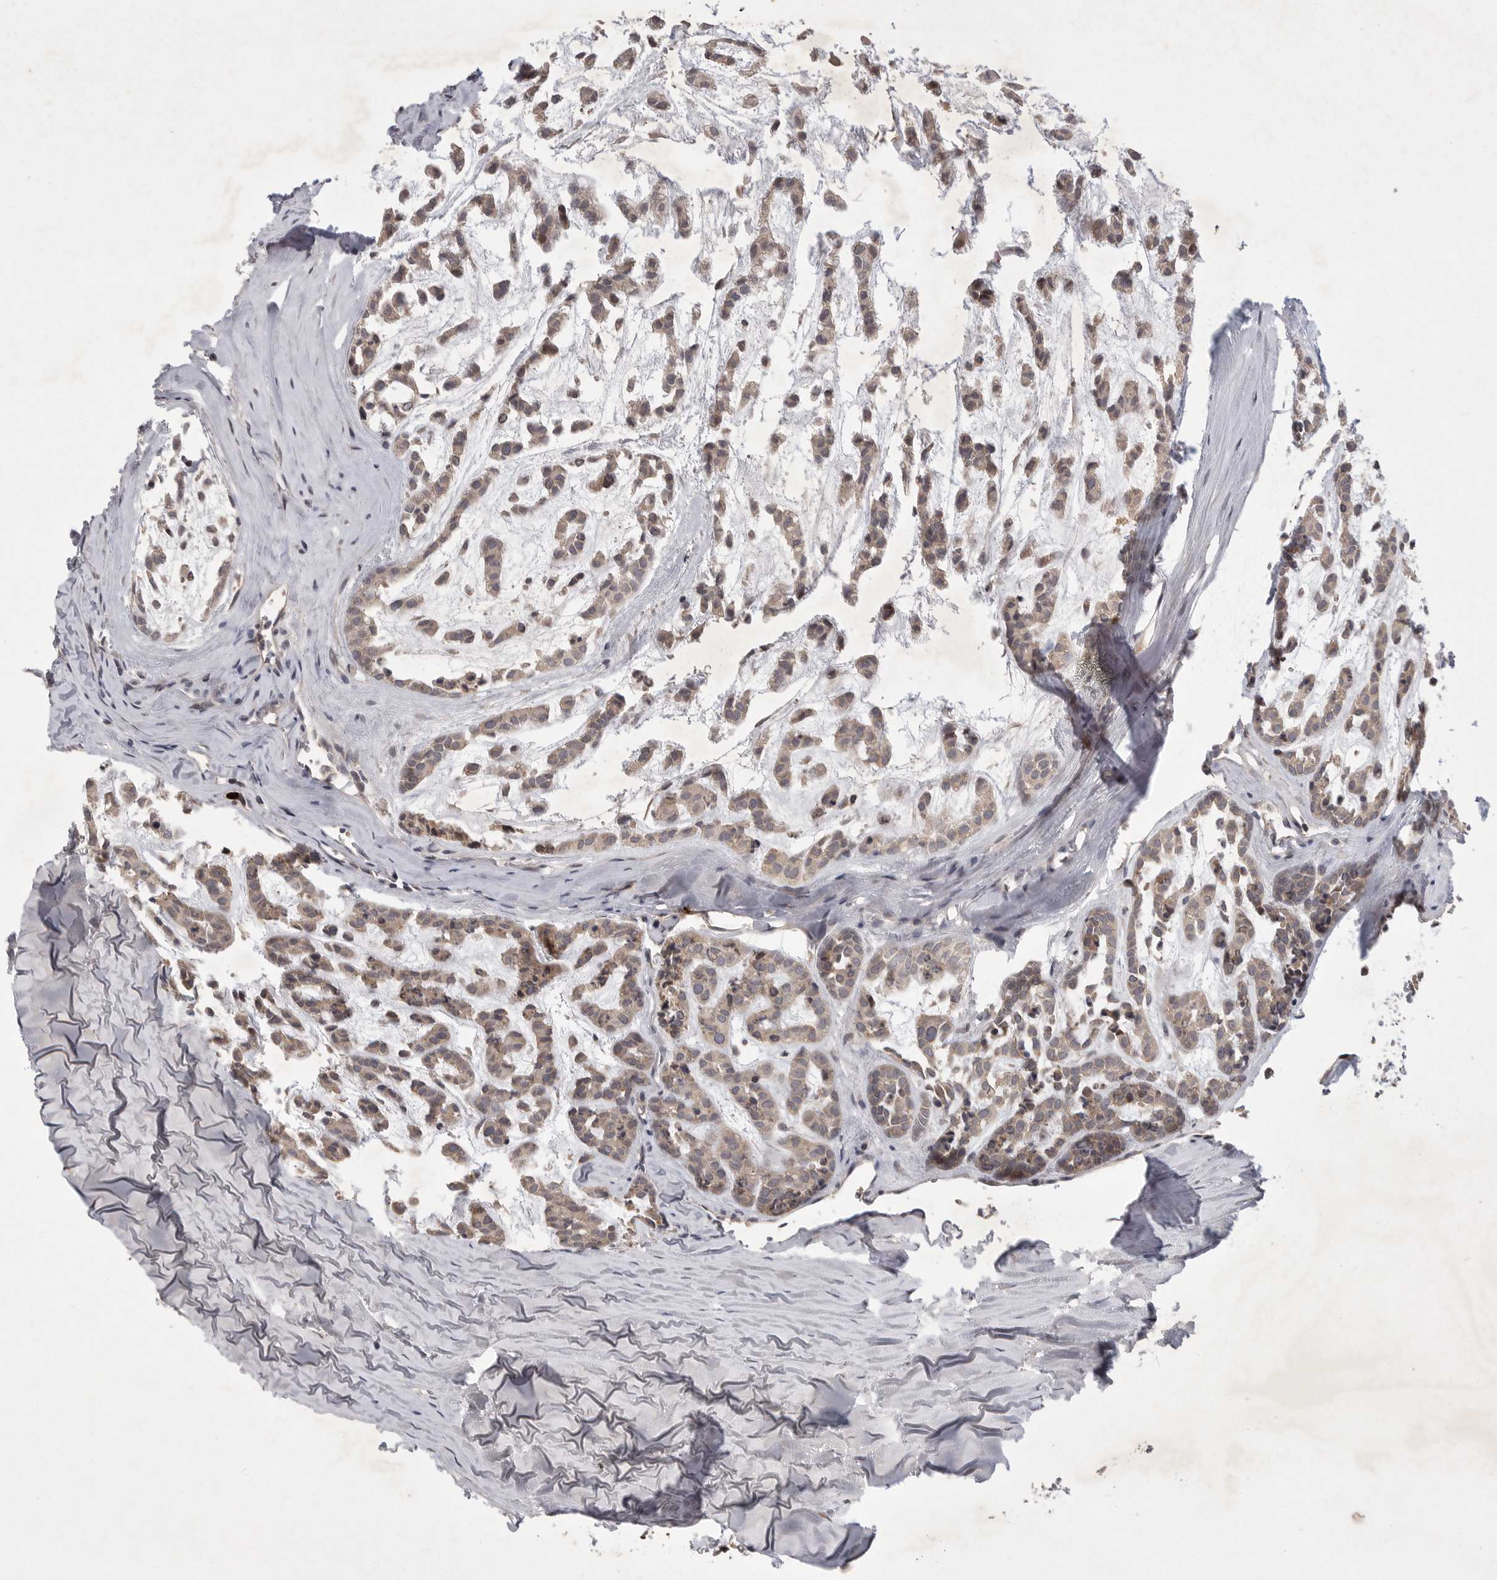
{"staining": {"intensity": "weak", "quantity": "25%-75%", "location": "cytoplasmic/membranous"}, "tissue": "head and neck cancer", "cell_type": "Tumor cells", "image_type": "cancer", "snomed": [{"axis": "morphology", "description": "Adenocarcinoma, NOS"}, {"axis": "morphology", "description": "Adenoma, NOS"}, {"axis": "topography", "description": "Head-Neck"}], "caption": "Protein staining reveals weak cytoplasmic/membranous expression in approximately 25%-75% of tumor cells in adenoma (head and neck).", "gene": "UBE3D", "patient": {"sex": "female", "age": 55}}